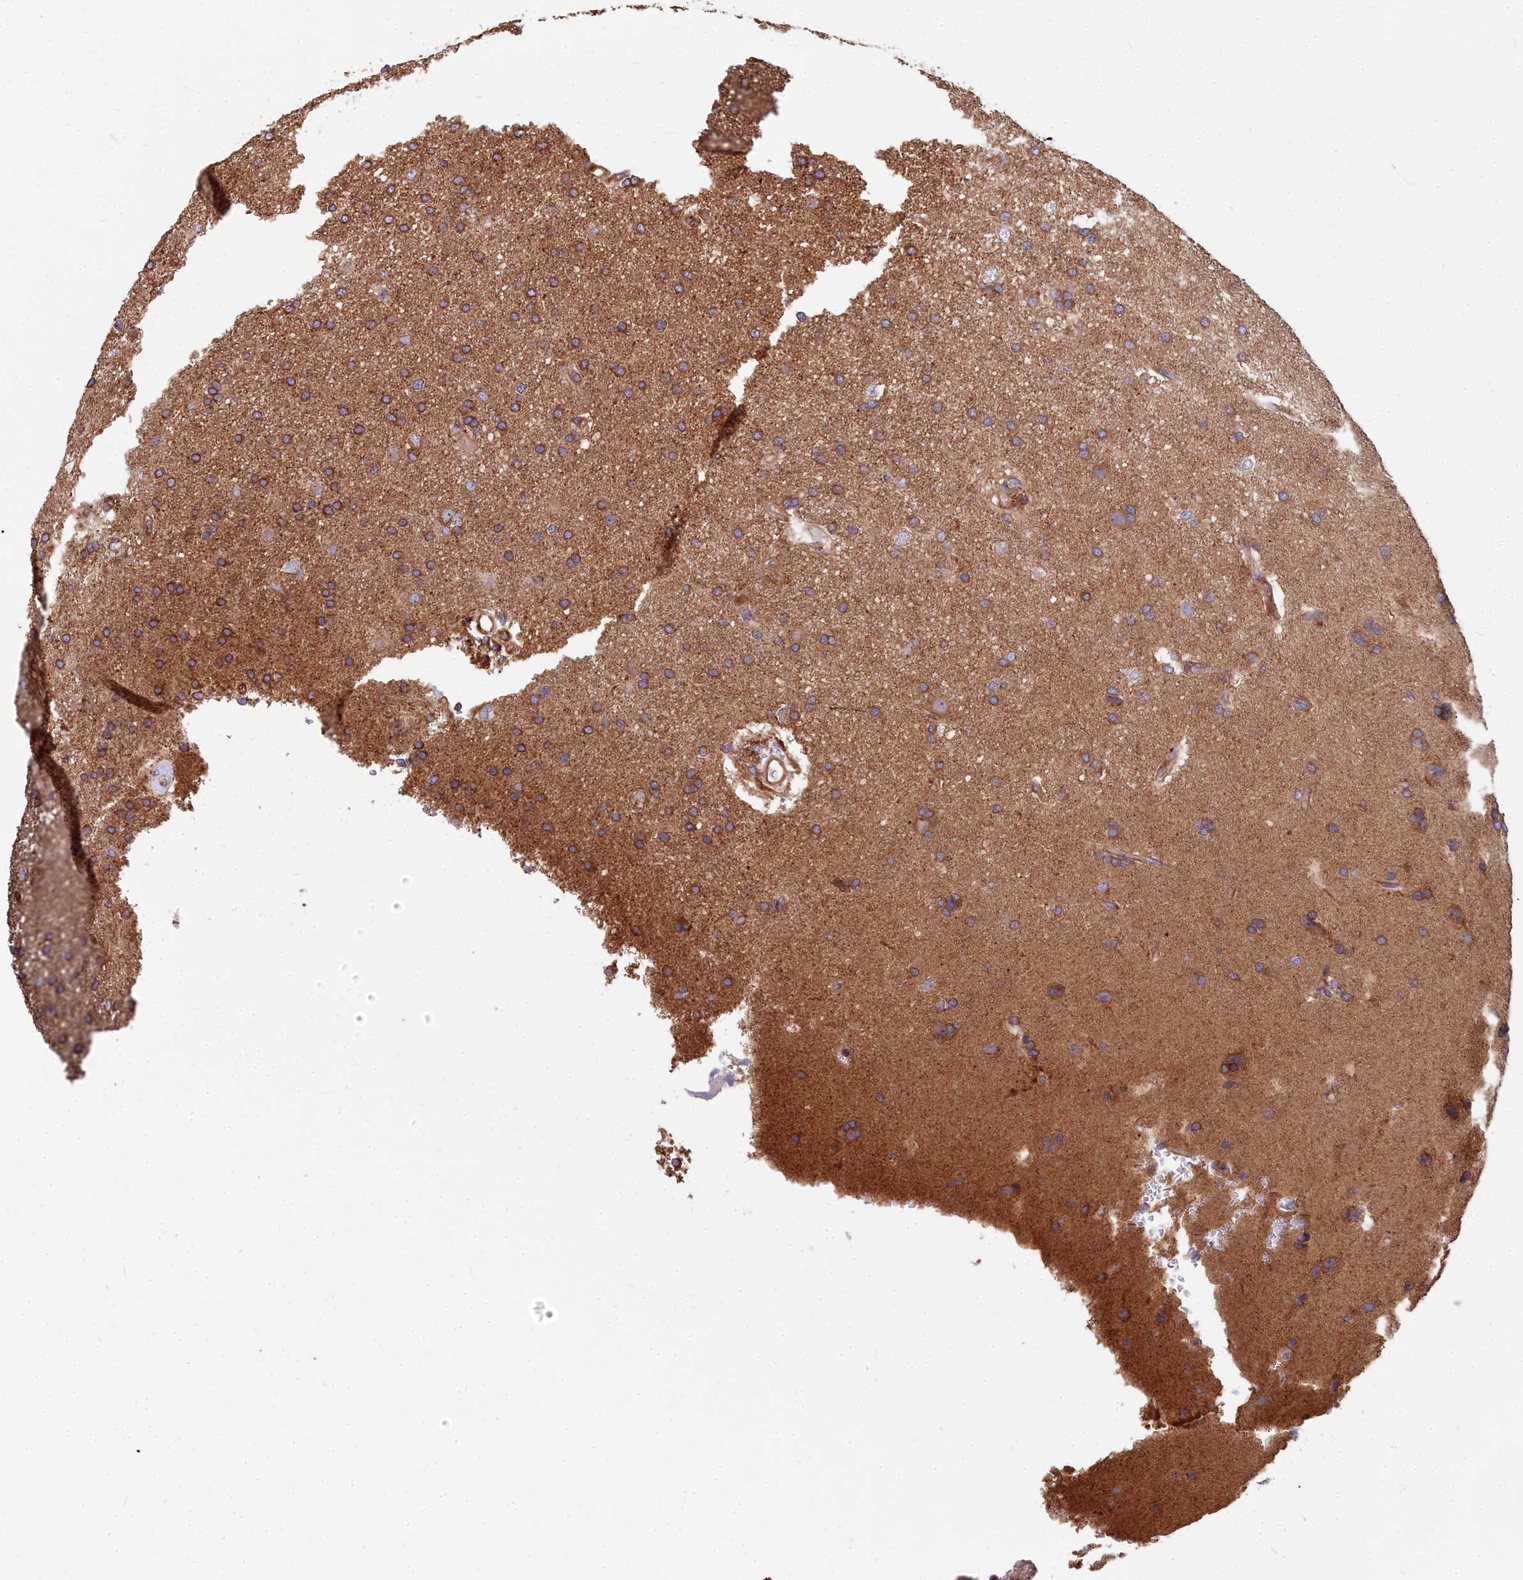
{"staining": {"intensity": "moderate", "quantity": ">75%", "location": "cytoplasmic/membranous"}, "tissue": "glioma", "cell_type": "Tumor cells", "image_type": "cancer", "snomed": [{"axis": "morphology", "description": "Glioma, malignant, Low grade"}, {"axis": "topography", "description": "Brain"}], "caption": "Glioma stained with a protein marker reveals moderate staining in tumor cells.", "gene": "DCTN3", "patient": {"sex": "male", "age": 66}}